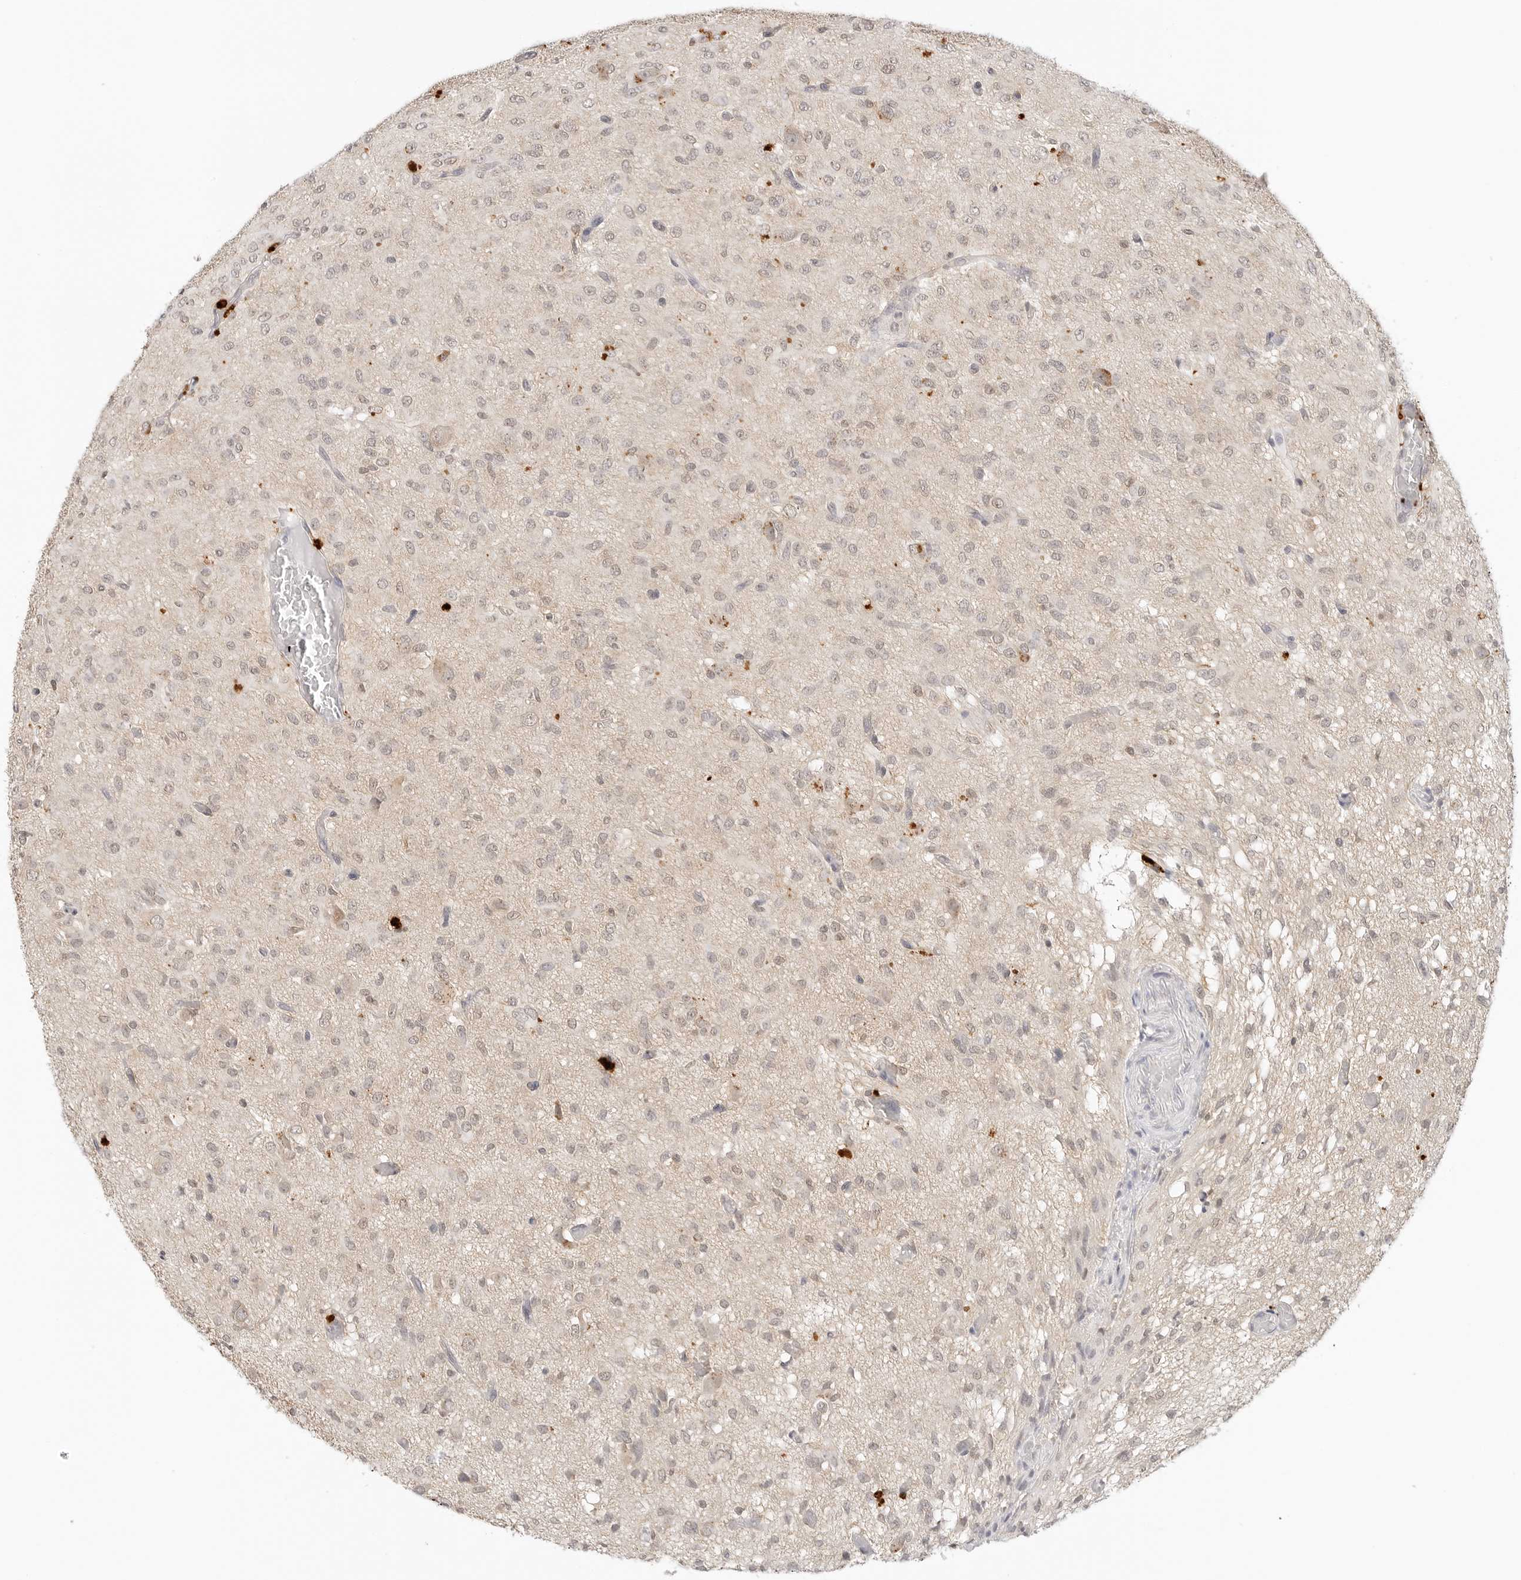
{"staining": {"intensity": "negative", "quantity": "none", "location": "none"}, "tissue": "glioma", "cell_type": "Tumor cells", "image_type": "cancer", "snomed": [{"axis": "morphology", "description": "Glioma, malignant, High grade"}, {"axis": "topography", "description": "Brain"}], "caption": "Glioma was stained to show a protein in brown. There is no significant staining in tumor cells.", "gene": "EPHA1", "patient": {"sex": "female", "age": 59}}